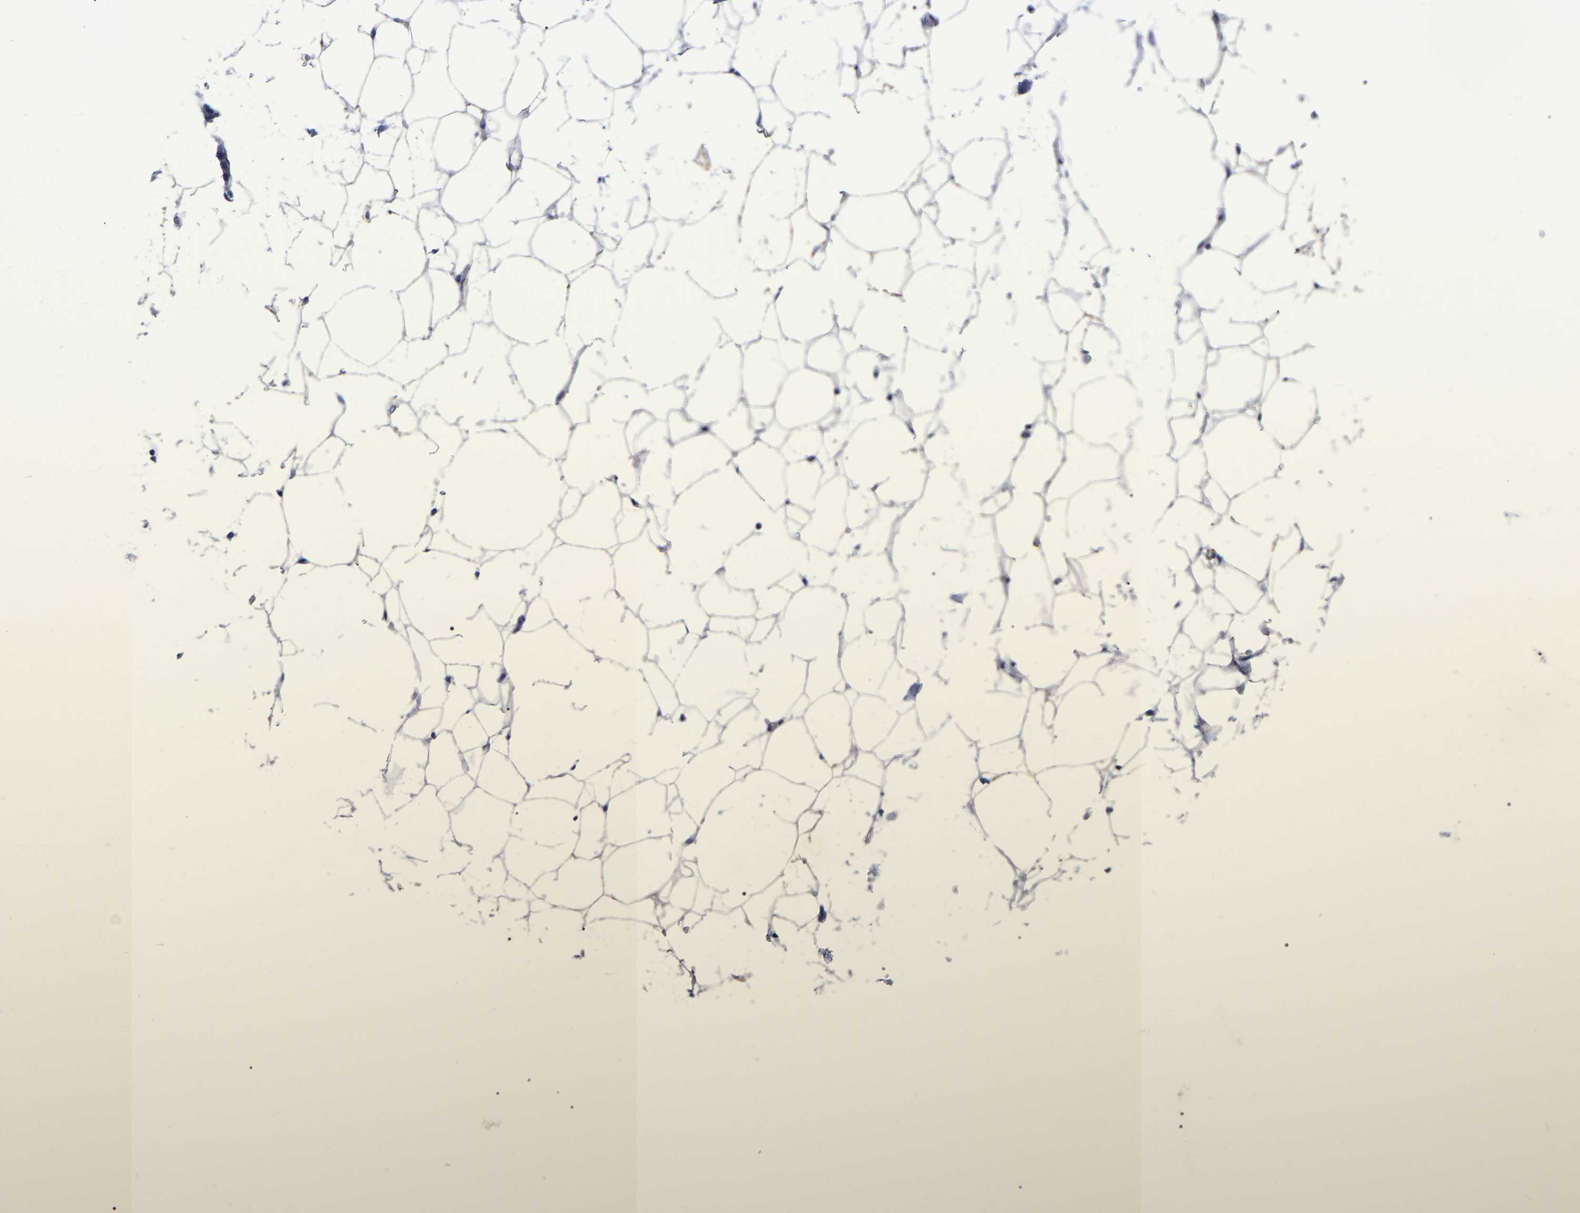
{"staining": {"intensity": "negative", "quantity": "none", "location": "none"}, "tissue": "adipose tissue", "cell_type": "Adipocytes", "image_type": "normal", "snomed": [{"axis": "morphology", "description": "Normal tissue, NOS"}, {"axis": "topography", "description": "Breast"}, {"axis": "topography", "description": "Soft tissue"}], "caption": "This is a micrograph of IHC staining of unremarkable adipose tissue, which shows no positivity in adipocytes.", "gene": "TCP1", "patient": {"sex": "female", "age": 75}}